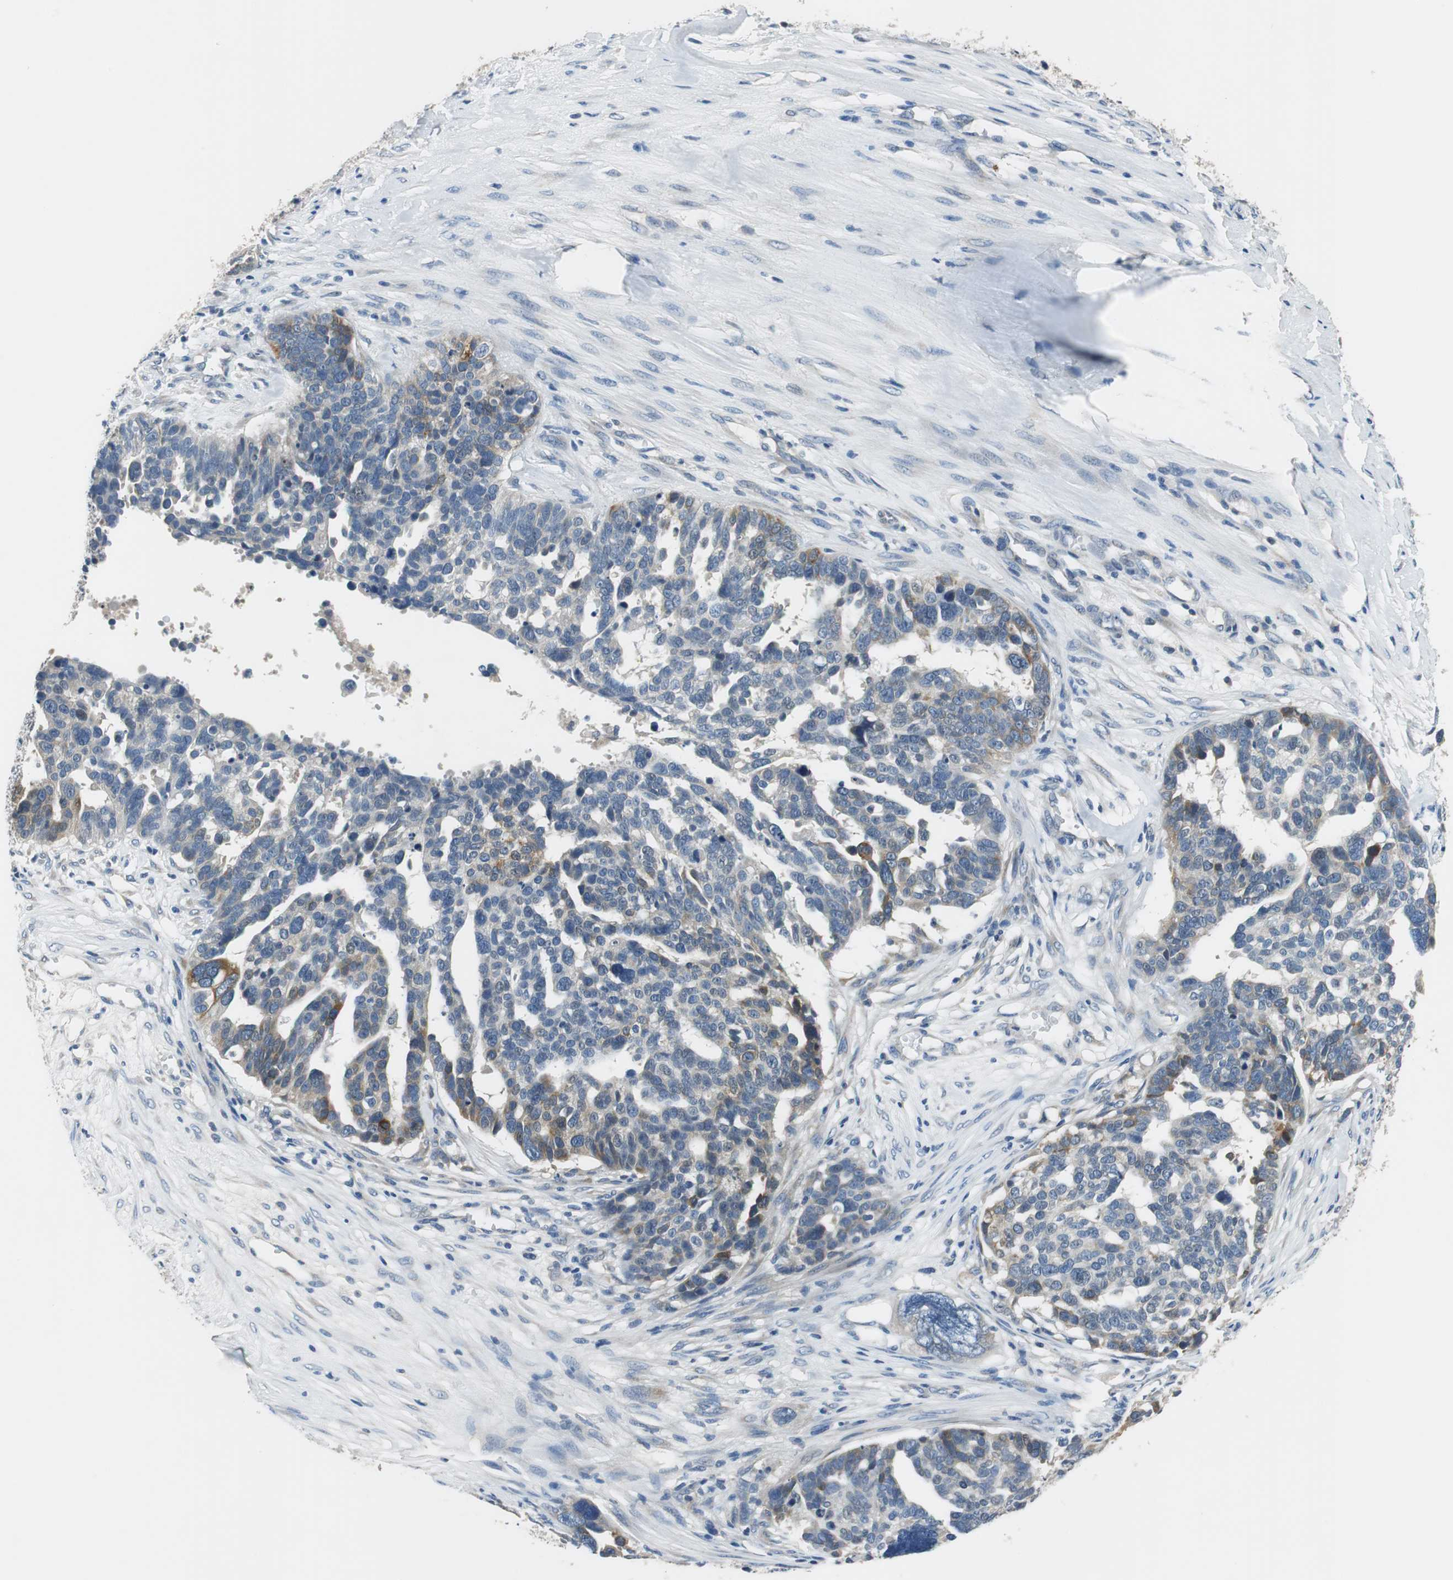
{"staining": {"intensity": "moderate", "quantity": "<25%", "location": "cytoplasmic/membranous"}, "tissue": "ovarian cancer", "cell_type": "Tumor cells", "image_type": "cancer", "snomed": [{"axis": "morphology", "description": "Cystadenocarcinoma, serous, NOS"}, {"axis": "topography", "description": "Ovary"}], "caption": "Human ovarian cancer stained for a protein (brown) reveals moderate cytoplasmic/membranous positive positivity in approximately <25% of tumor cells.", "gene": "FADS2", "patient": {"sex": "female", "age": 59}}